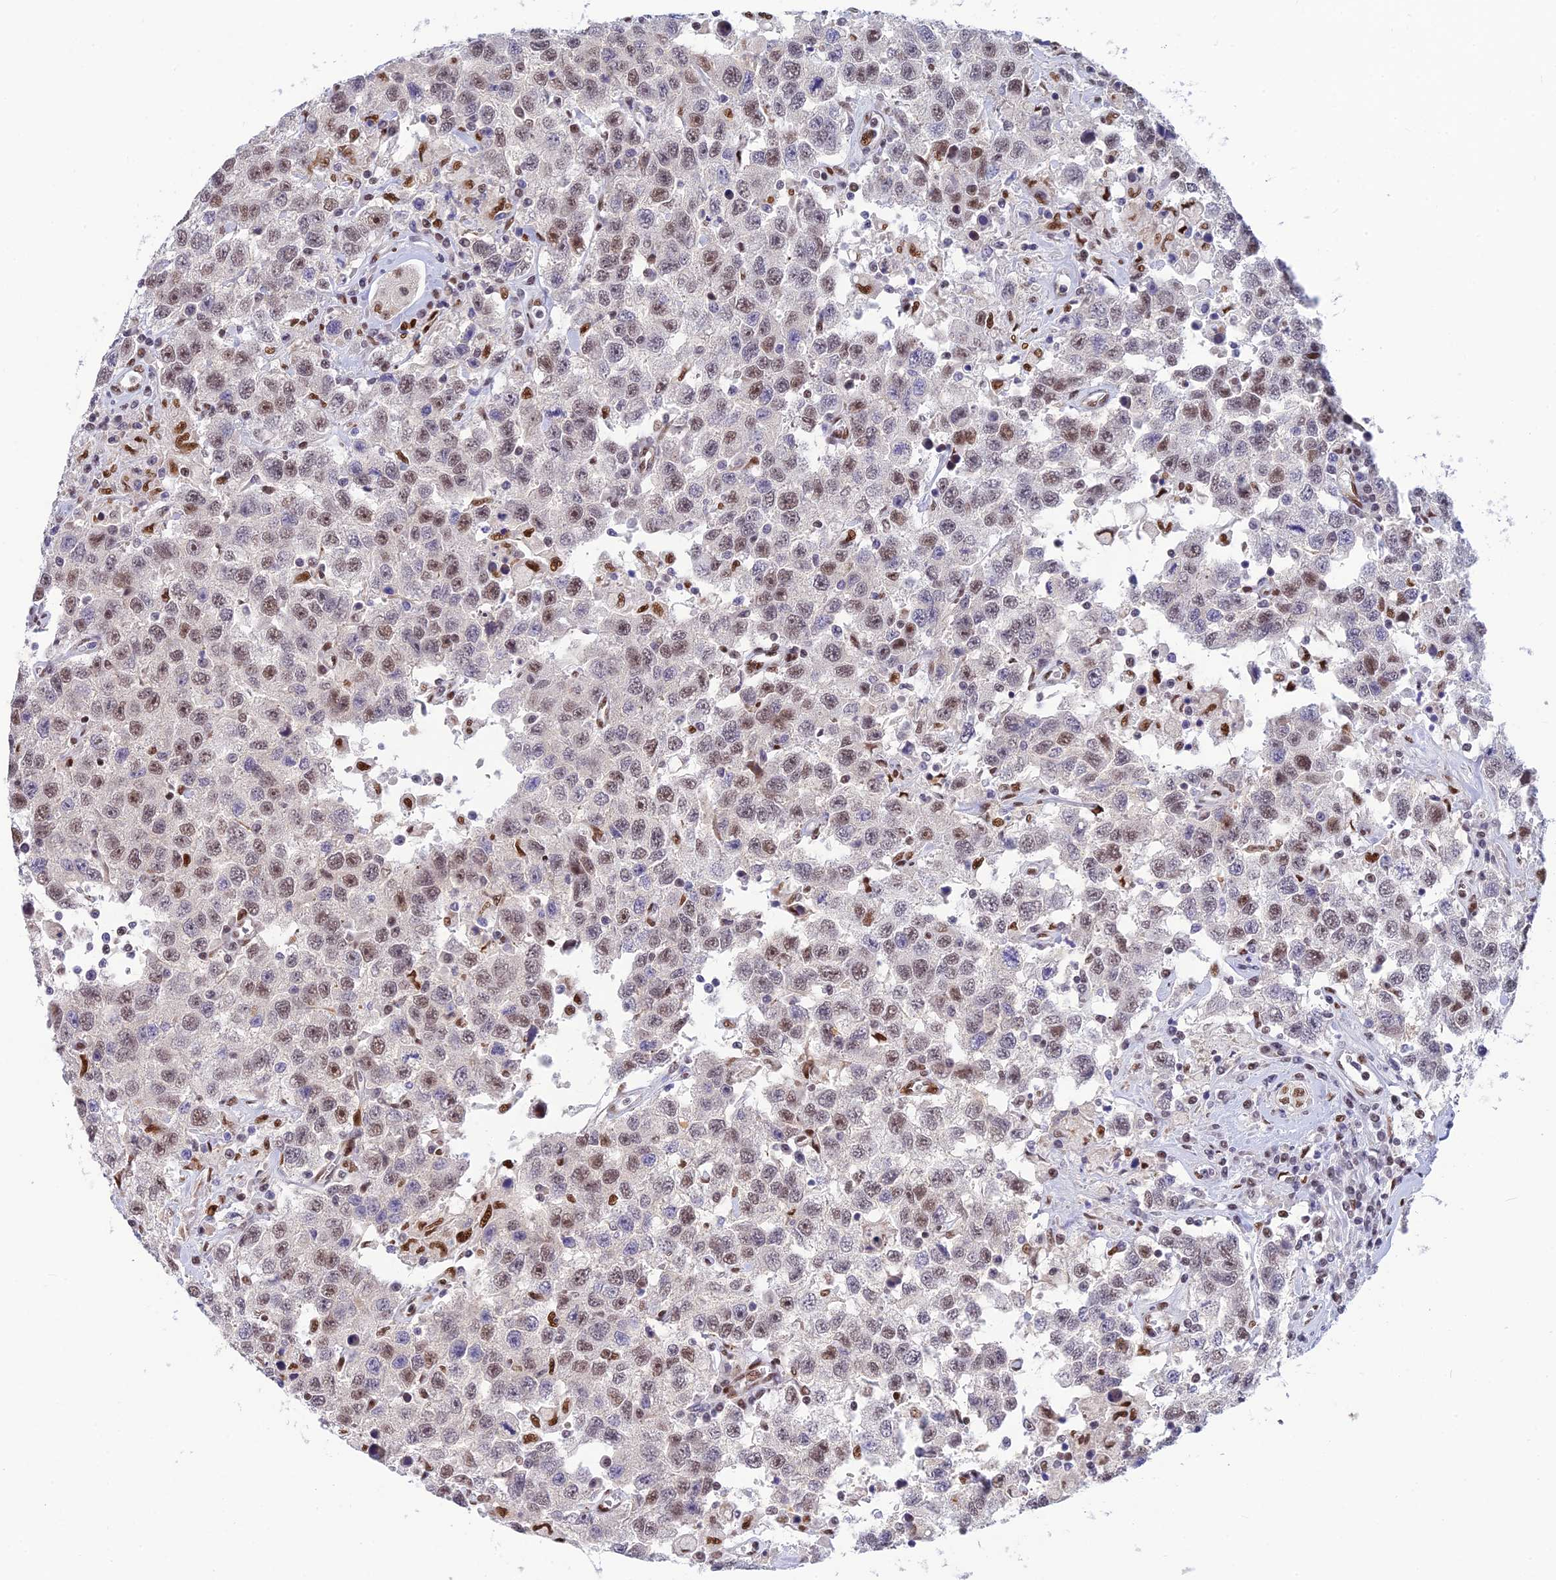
{"staining": {"intensity": "moderate", "quantity": "25%-75%", "location": "nuclear"}, "tissue": "testis cancer", "cell_type": "Tumor cells", "image_type": "cancer", "snomed": [{"axis": "morphology", "description": "Seminoma, NOS"}, {"axis": "topography", "description": "Testis"}], "caption": "IHC (DAB (3,3'-diaminobenzidine)) staining of testis cancer (seminoma) displays moderate nuclear protein expression in about 25%-75% of tumor cells. (DAB (3,3'-diaminobenzidine) IHC, brown staining for protein, blue staining for nuclei).", "gene": "CLK4", "patient": {"sex": "male", "age": 41}}